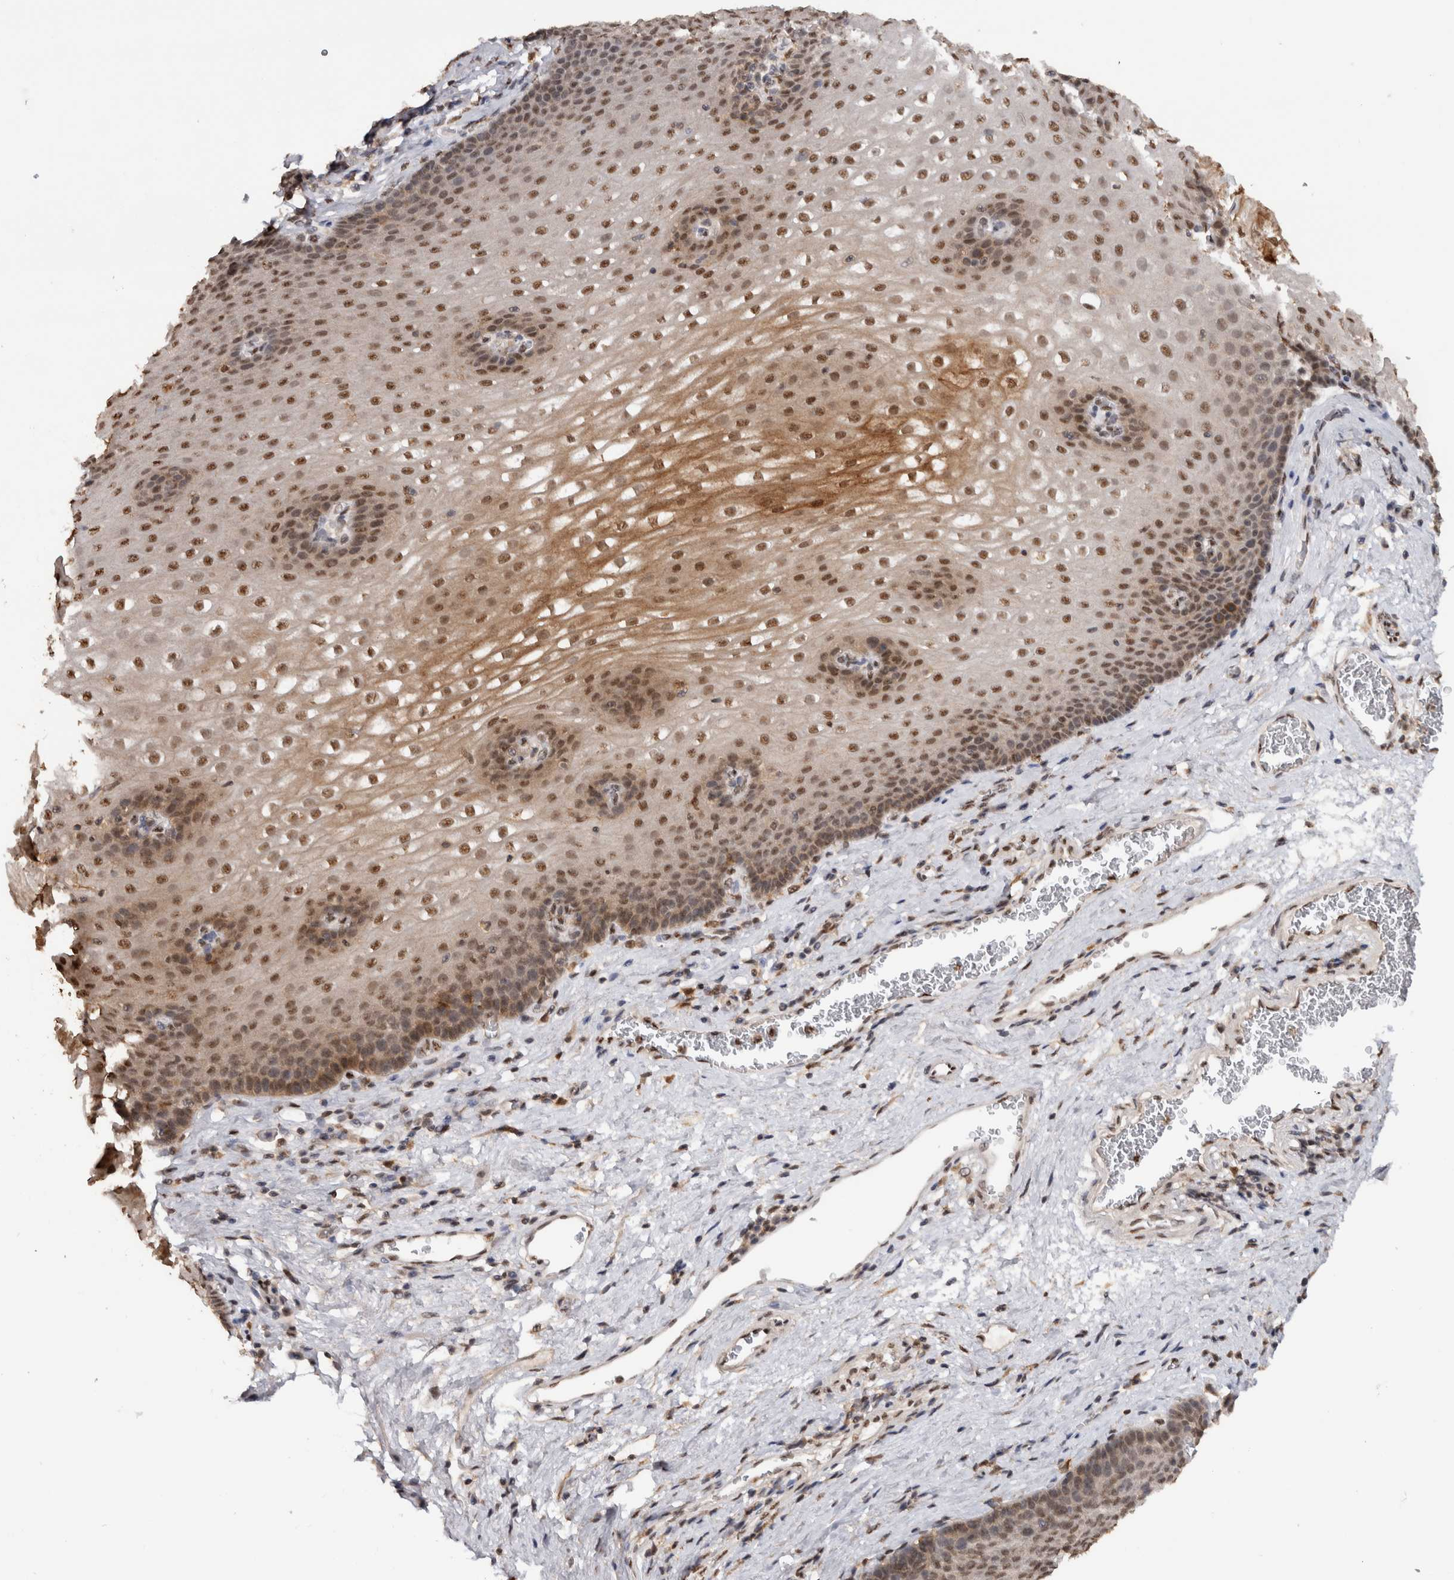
{"staining": {"intensity": "moderate", "quantity": ">75%", "location": "cytoplasmic/membranous,nuclear"}, "tissue": "esophagus", "cell_type": "Squamous epithelial cells", "image_type": "normal", "snomed": [{"axis": "morphology", "description": "Normal tissue, NOS"}, {"axis": "topography", "description": "Esophagus"}], "caption": "An immunohistochemistry (IHC) image of normal tissue is shown. Protein staining in brown highlights moderate cytoplasmic/membranous,nuclear positivity in esophagus within squamous epithelial cells.", "gene": "RPS6KA2", "patient": {"sex": "male", "age": 48}}